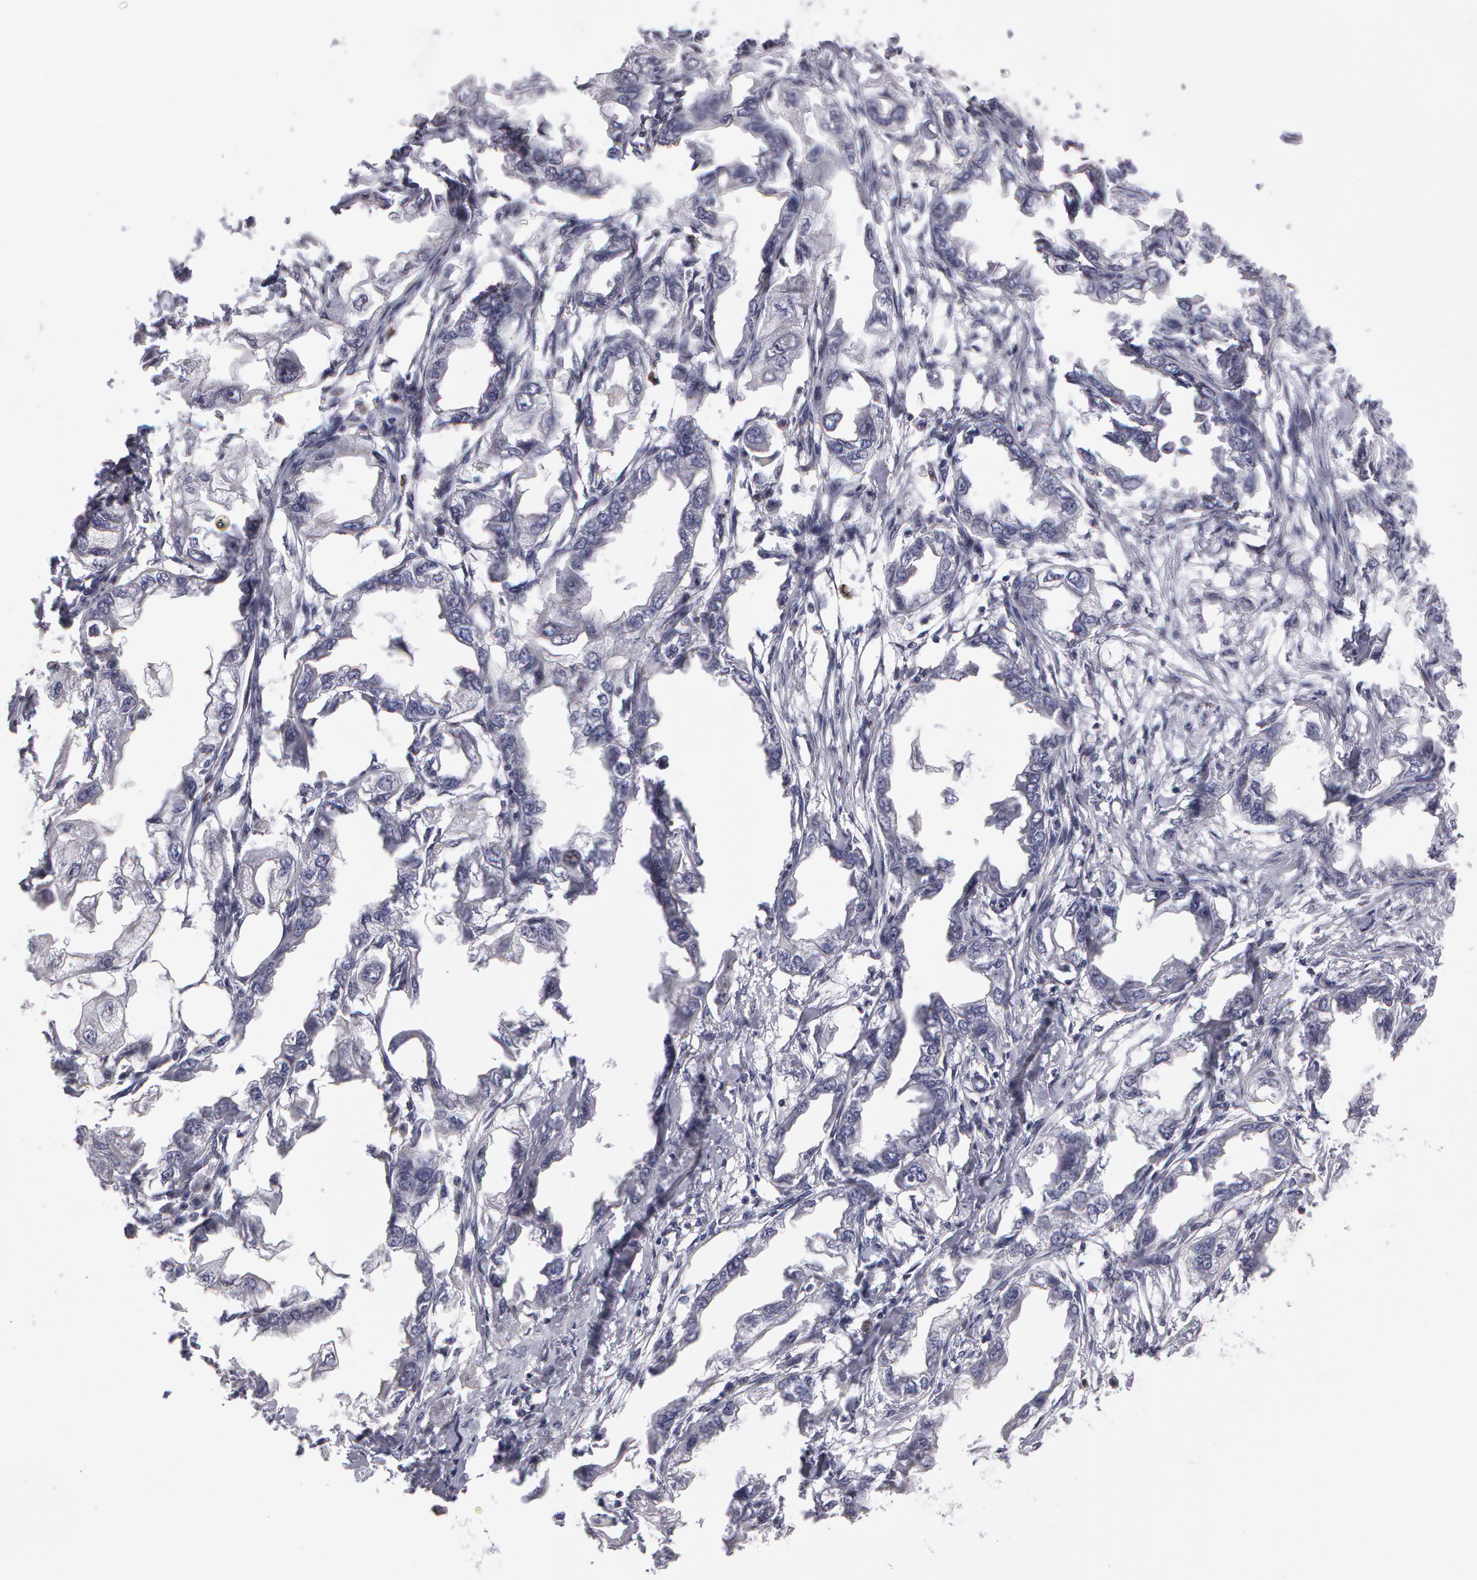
{"staining": {"intensity": "negative", "quantity": "none", "location": "none"}, "tissue": "endometrial cancer", "cell_type": "Tumor cells", "image_type": "cancer", "snomed": [{"axis": "morphology", "description": "Adenocarcinoma, NOS"}, {"axis": "topography", "description": "Endometrium"}], "caption": "Immunohistochemical staining of endometrial adenocarcinoma shows no significant positivity in tumor cells.", "gene": "PRICKLE1", "patient": {"sex": "female", "age": 67}}